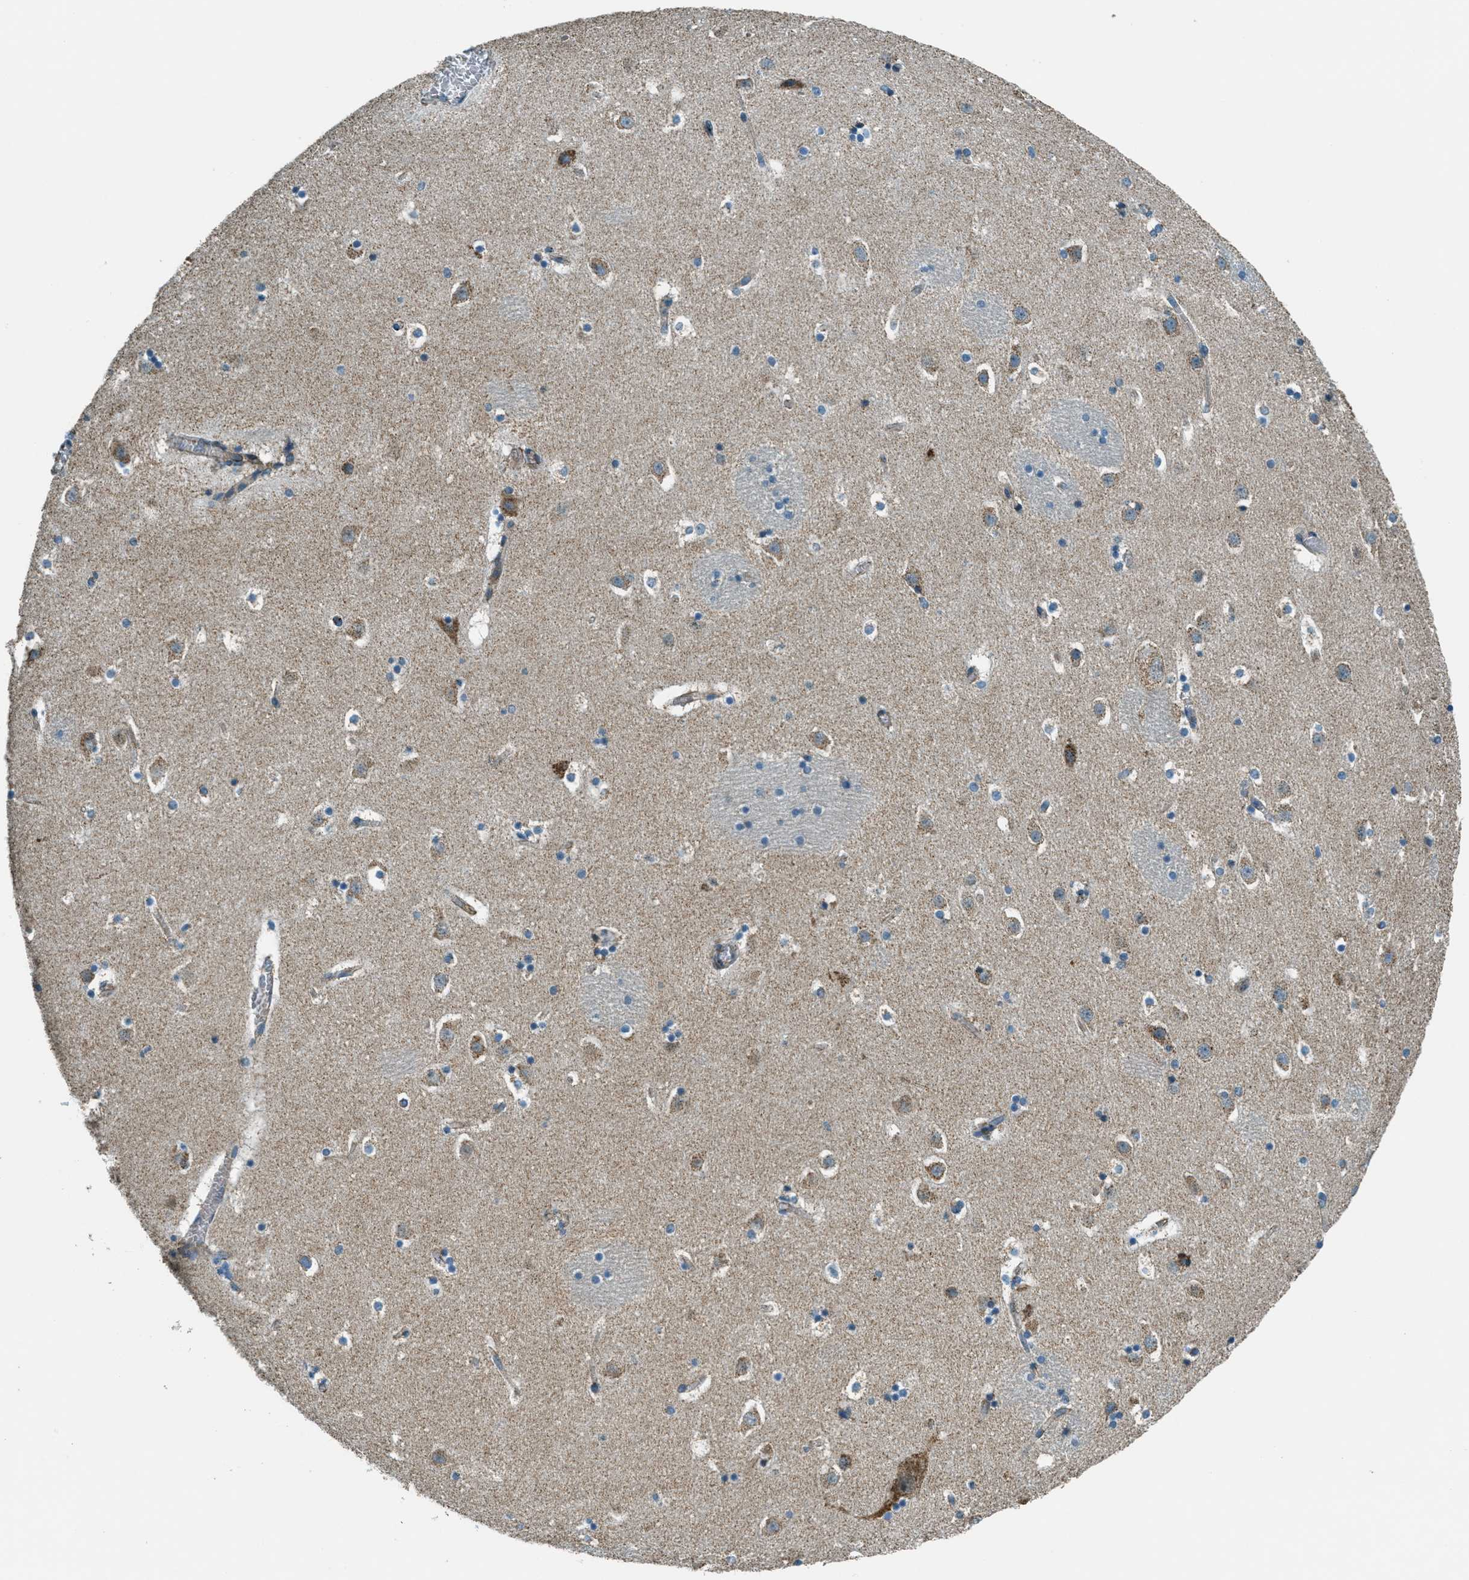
{"staining": {"intensity": "moderate", "quantity": "<25%", "location": "cytoplasmic/membranous"}, "tissue": "caudate", "cell_type": "Glial cells", "image_type": "normal", "snomed": [{"axis": "morphology", "description": "Normal tissue, NOS"}, {"axis": "topography", "description": "Lateral ventricle wall"}], "caption": "Immunohistochemistry of benign caudate demonstrates low levels of moderate cytoplasmic/membranous staining in approximately <25% of glial cells.", "gene": "CHST15", "patient": {"sex": "male", "age": 45}}